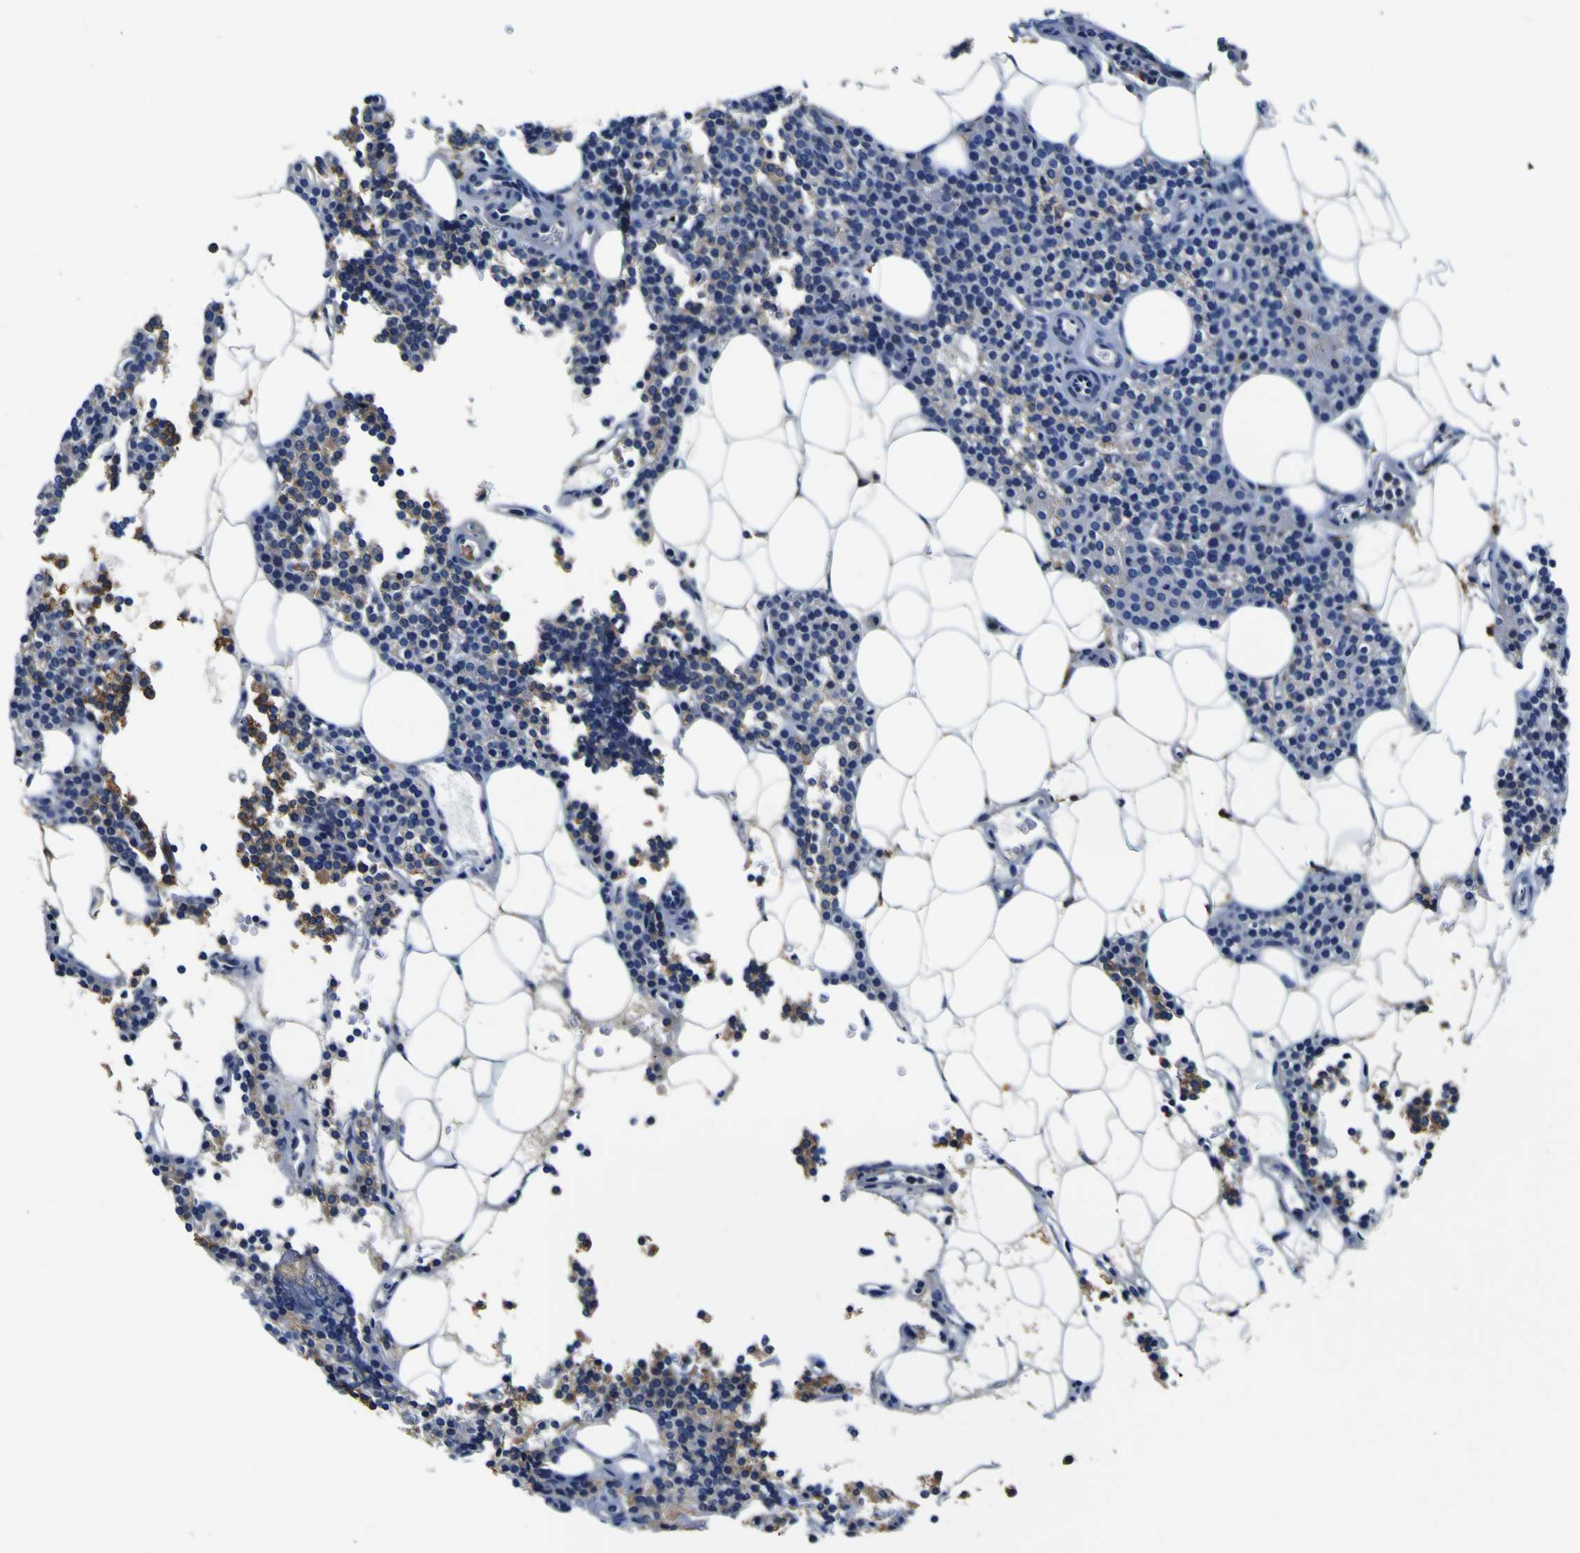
{"staining": {"intensity": "moderate", "quantity": "<25%", "location": "cytoplasmic/membranous"}, "tissue": "parathyroid gland", "cell_type": "Glandular cells", "image_type": "normal", "snomed": [{"axis": "morphology", "description": "Normal tissue, NOS"}, {"axis": "morphology", "description": "Adenoma, NOS"}, {"axis": "topography", "description": "Parathyroid gland"}], "caption": "Protein staining exhibits moderate cytoplasmic/membranous expression in about <25% of glandular cells in unremarkable parathyroid gland. (DAB IHC with brightfield microscopy, high magnification).", "gene": "PXDN", "patient": {"sex": "female", "age": 51}}